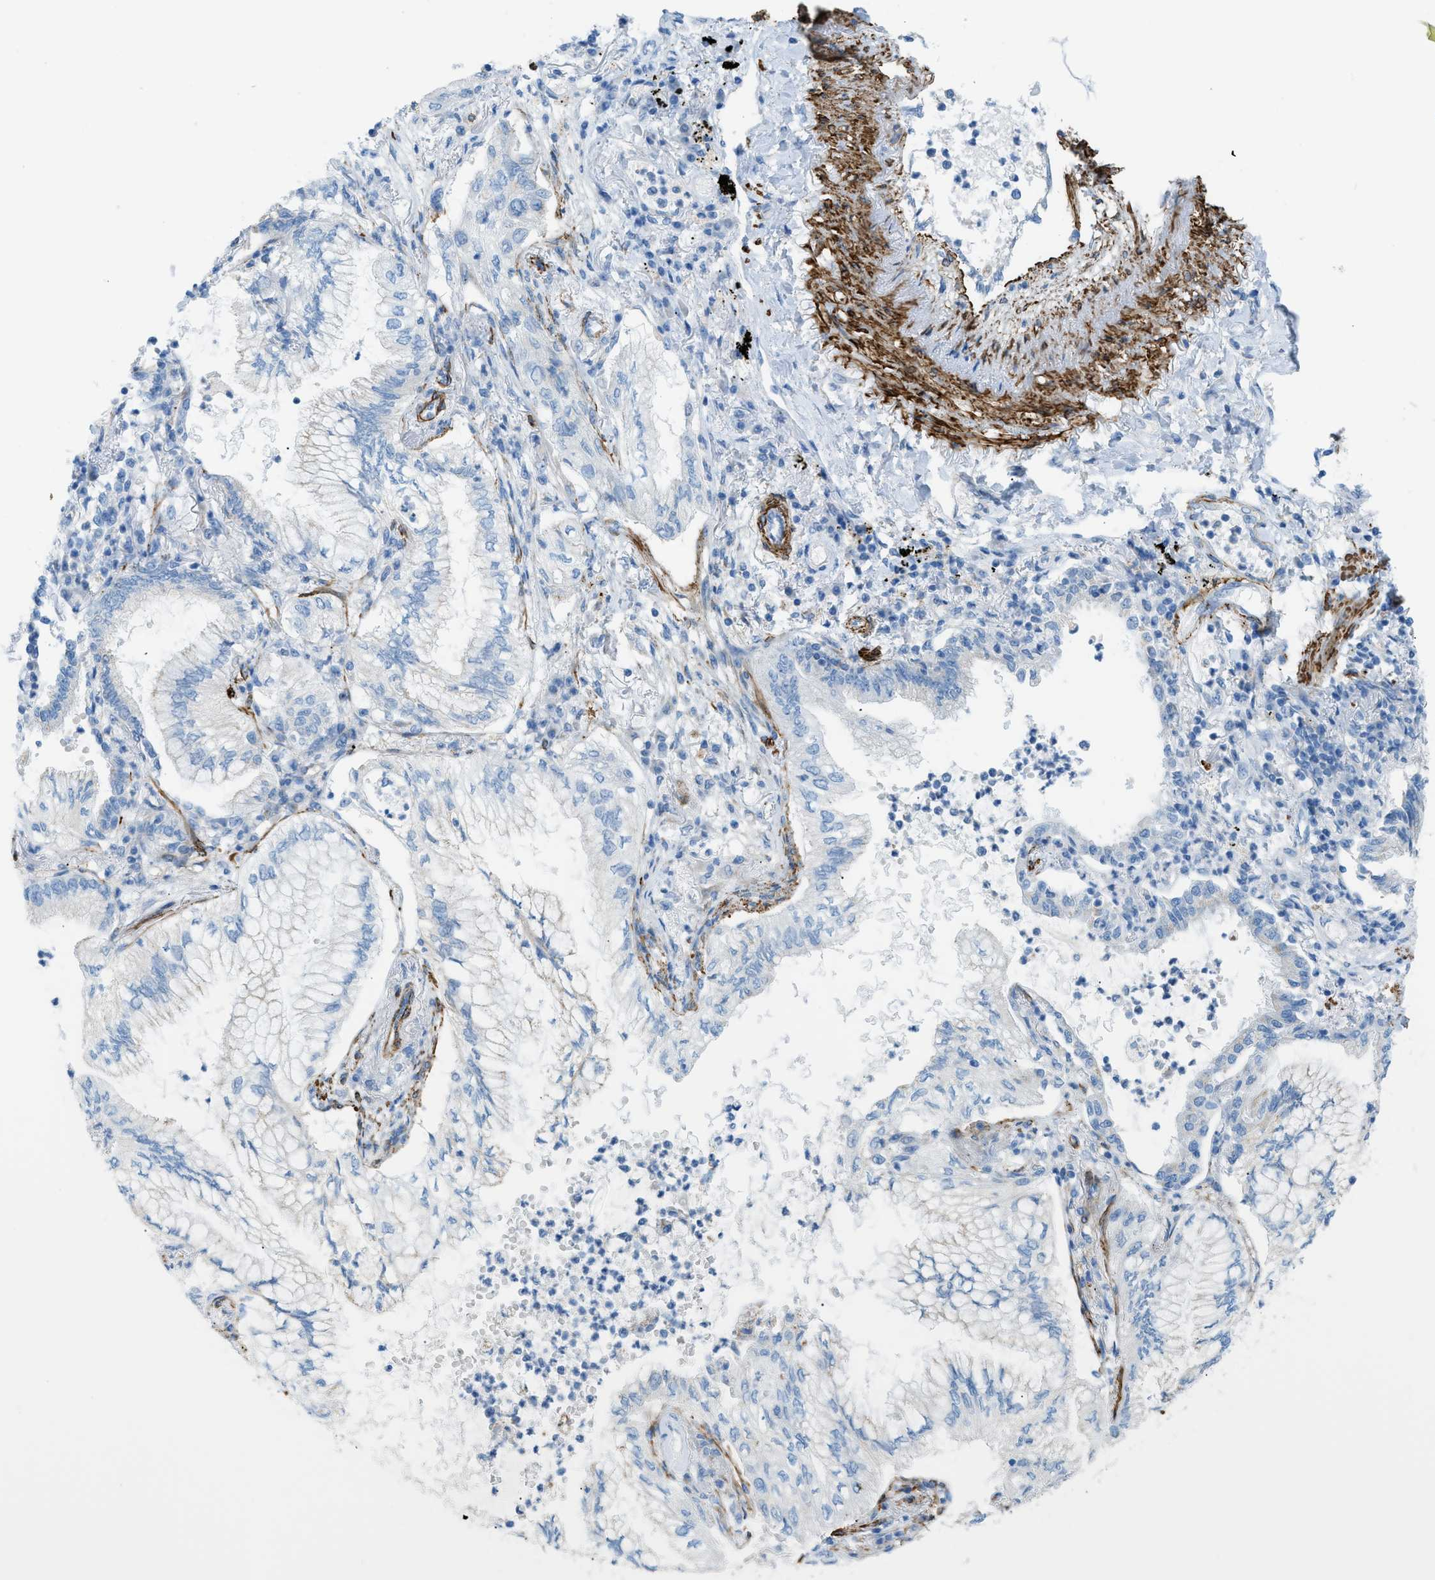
{"staining": {"intensity": "negative", "quantity": "none", "location": "none"}, "tissue": "lung cancer", "cell_type": "Tumor cells", "image_type": "cancer", "snomed": [{"axis": "morphology", "description": "Normal tissue, NOS"}, {"axis": "morphology", "description": "Adenocarcinoma, NOS"}, {"axis": "topography", "description": "Bronchus"}, {"axis": "topography", "description": "Lung"}], "caption": "This micrograph is of lung adenocarcinoma stained with immunohistochemistry (IHC) to label a protein in brown with the nuclei are counter-stained blue. There is no positivity in tumor cells. Brightfield microscopy of immunohistochemistry (IHC) stained with DAB (3,3'-diaminobenzidine) (brown) and hematoxylin (blue), captured at high magnification.", "gene": "MYH11", "patient": {"sex": "female", "age": 70}}